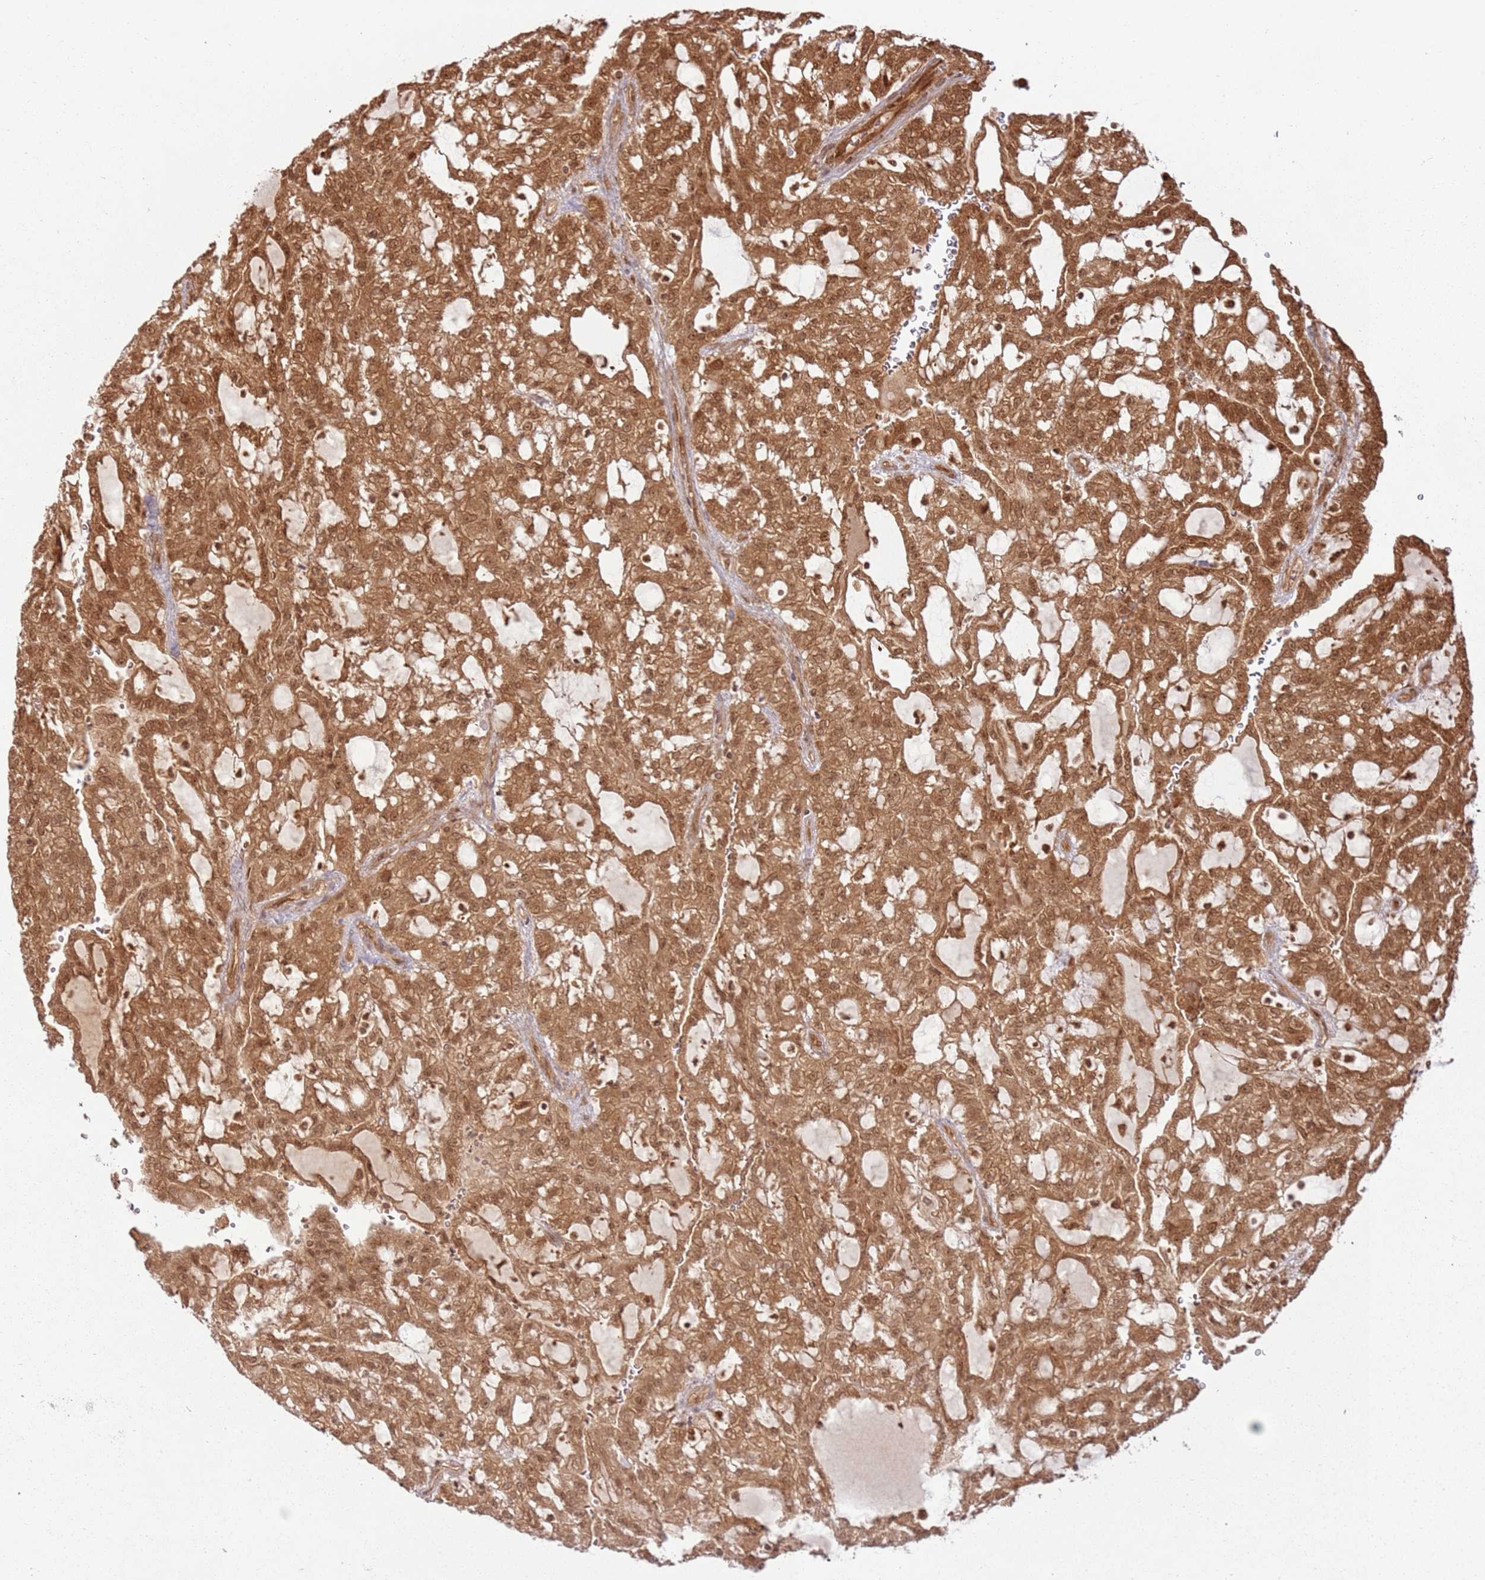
{"staining": {"intensity": "strong", "quantity": ">75%", "location": "cytoplasmic/membranous,nuclear"}, "tissue": "renal cancer", "cell_type": "Tumor cells", "image_type": "cancer", "snomed": [{"axis": "morphology", "description": "Adenocarcinoma, NOS"}, {"axis": "topography", "description": "Kidney"}], "caption": "IHC of renal cancer (adenocarcinoma) shows high levels of strong cytoplasmic/membranous and nuclear staining in approximately >75% of tumor cells. The staining is performed using DAB (3,3'-diaminobenzidine) brown chromogen to label protein expression. The nuclei are counter-stained blue using hematoxylin.", "gene": "TBC1D13", "patient": {"sex": "male", "age": 63}}